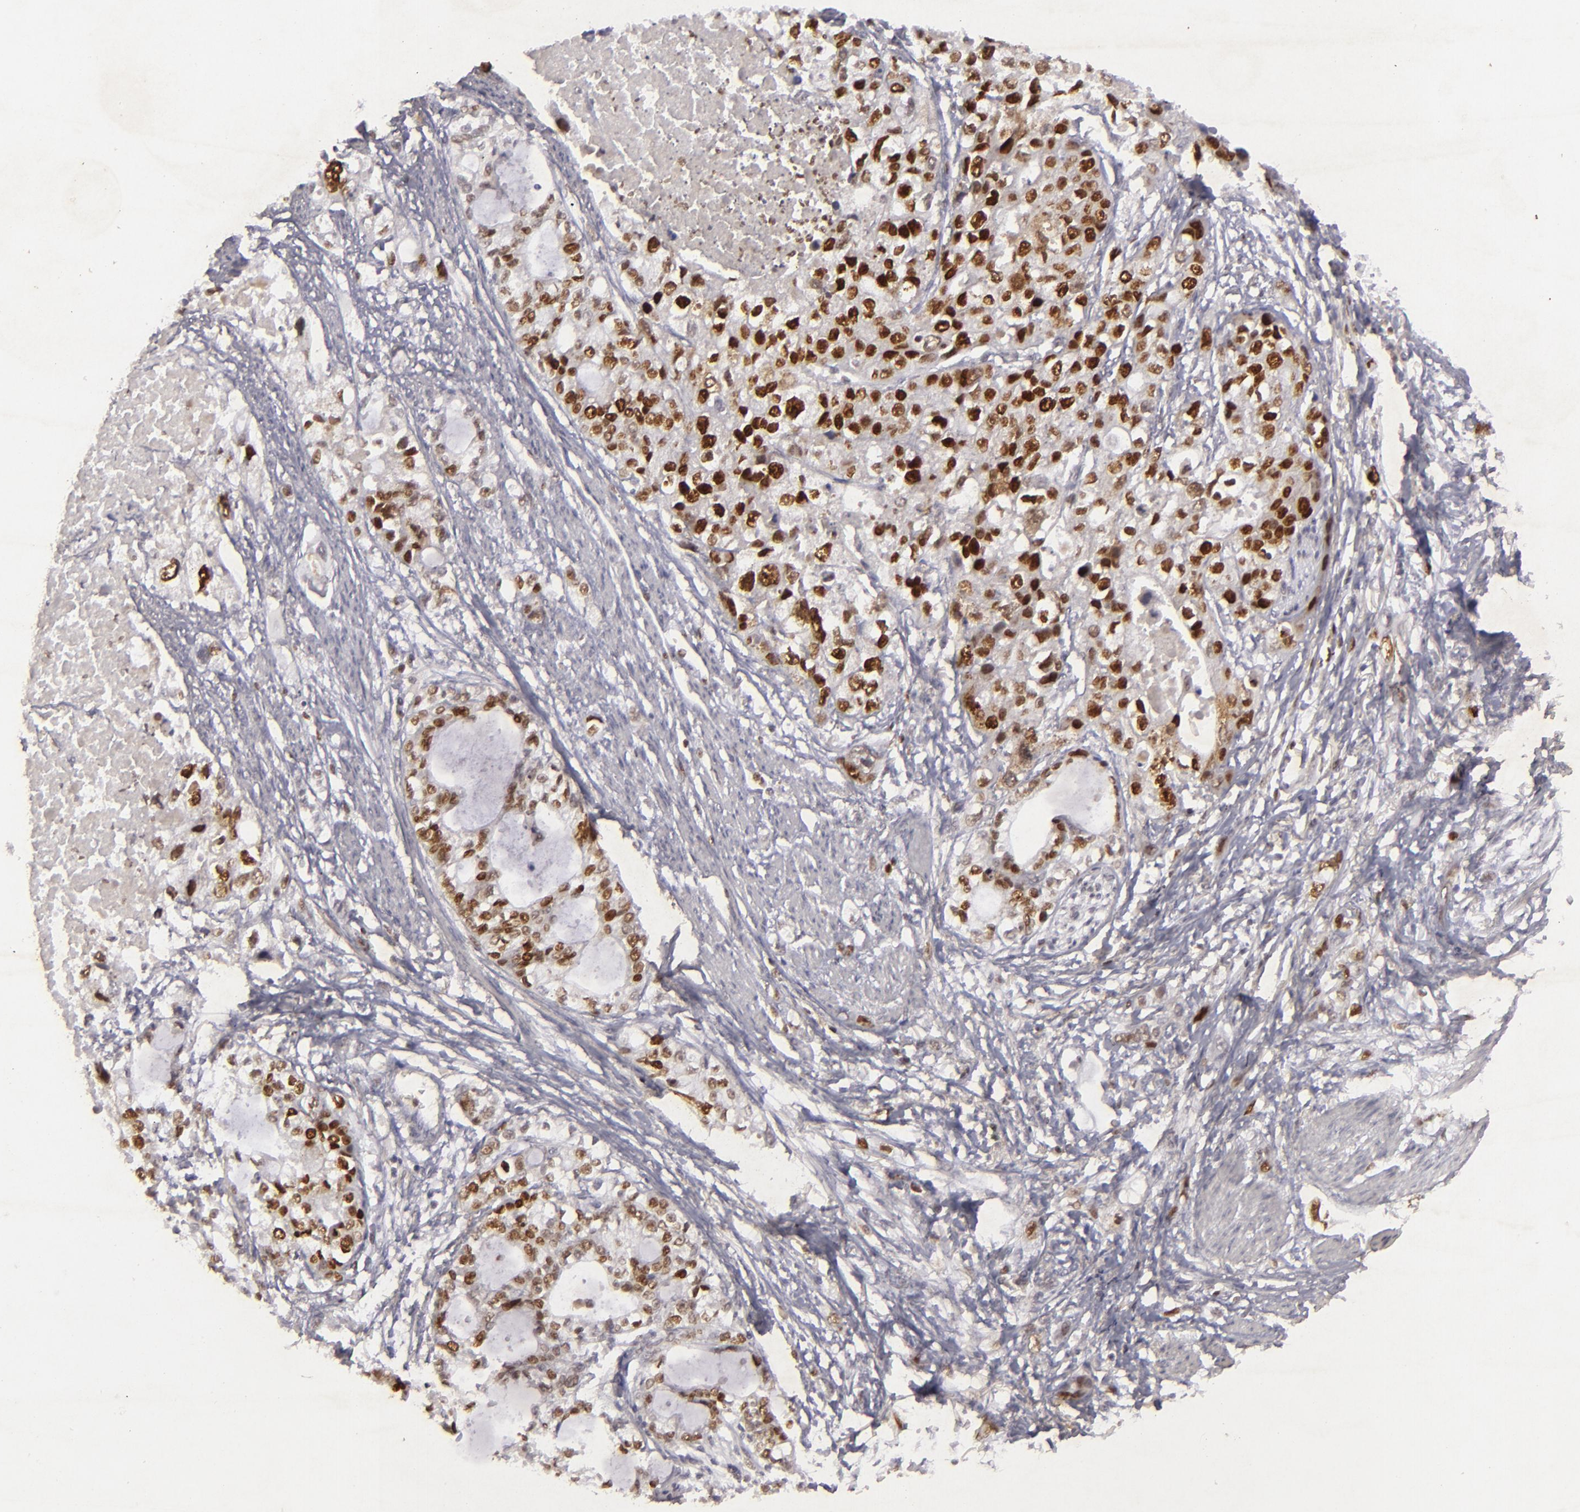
{"staining": {"intensity": "strong", "quantity": ">75%", "location": "nuclear"}, "tissue": "stomach cancer", "cell_type": "Tumor cells", "image_type": "cancer", "snomed": [{"axis": "morphology", "description": "Adenocarcinoma, NOS"}, {"axis": "topography", "description": "Stomach, upper"}], "caption": "Human stomach cancer stained with a protein marker exhibits strong staining in tumor cells.", "gene": "FEN1", "patient": {"sex": "female", "age": 52}}